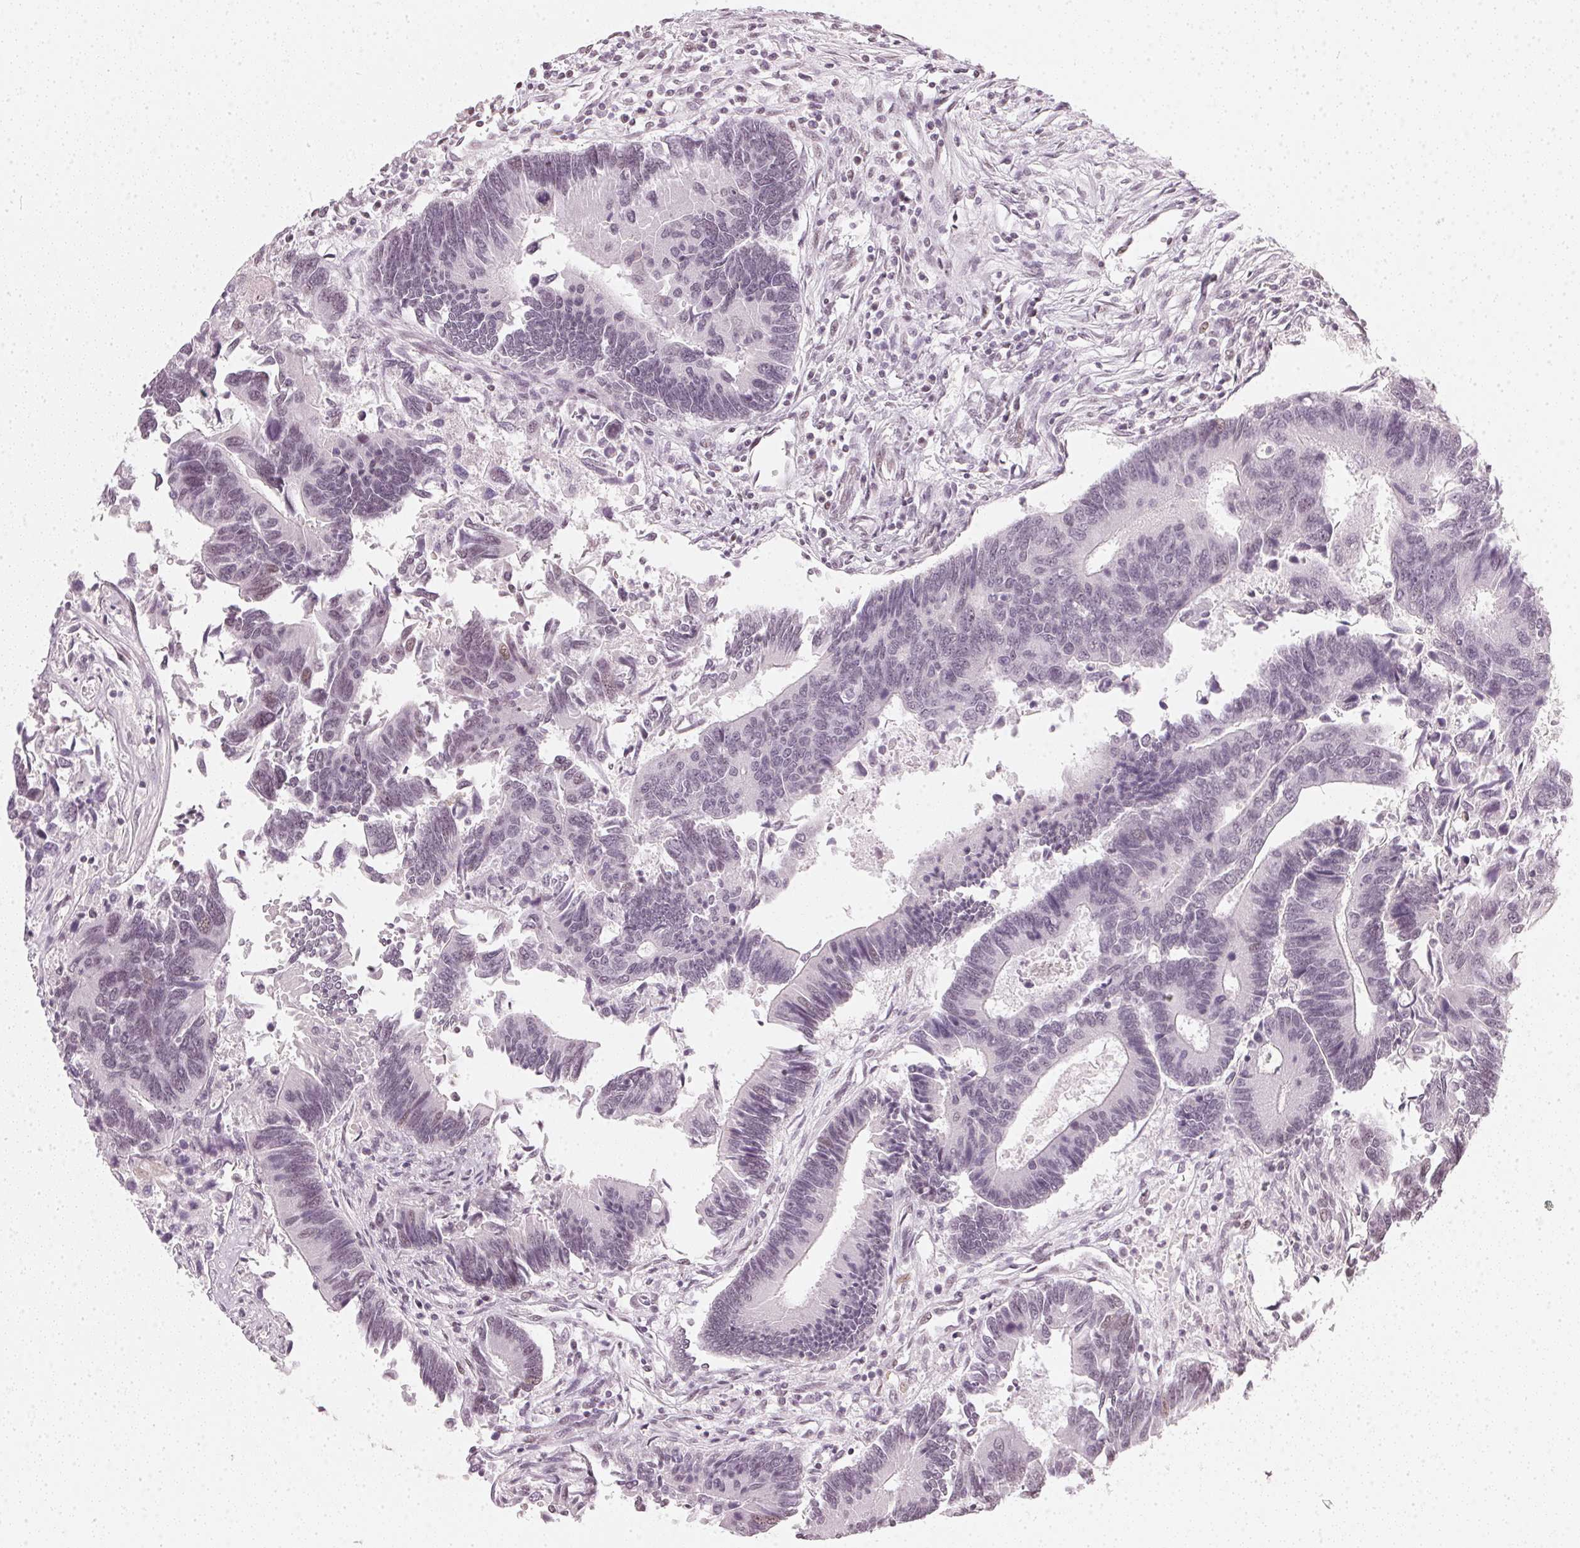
{"staining": {"intensity": "negative", "quantity": "none", "location": "none"}, "tissue": "colorectal cancer", "cell_type": "Tumor cells", "image_type": "cancer", "snomed": [{"axis": "morphology", "description": "Adenocarcinoma, NOS"}, {"axis": "topography", "description": "Colon"}], "caption": "High power microscopy micrograph of an immunohistochemistry image of colorectal cancer, revealing no significant expression in tumor cells. (DAB (3,3'-diaminobenzidine) immunohistochemistry (IHC), high magnification).", "gene": "DNAJC6", "patient": {"sex": "female", "age": 67}}